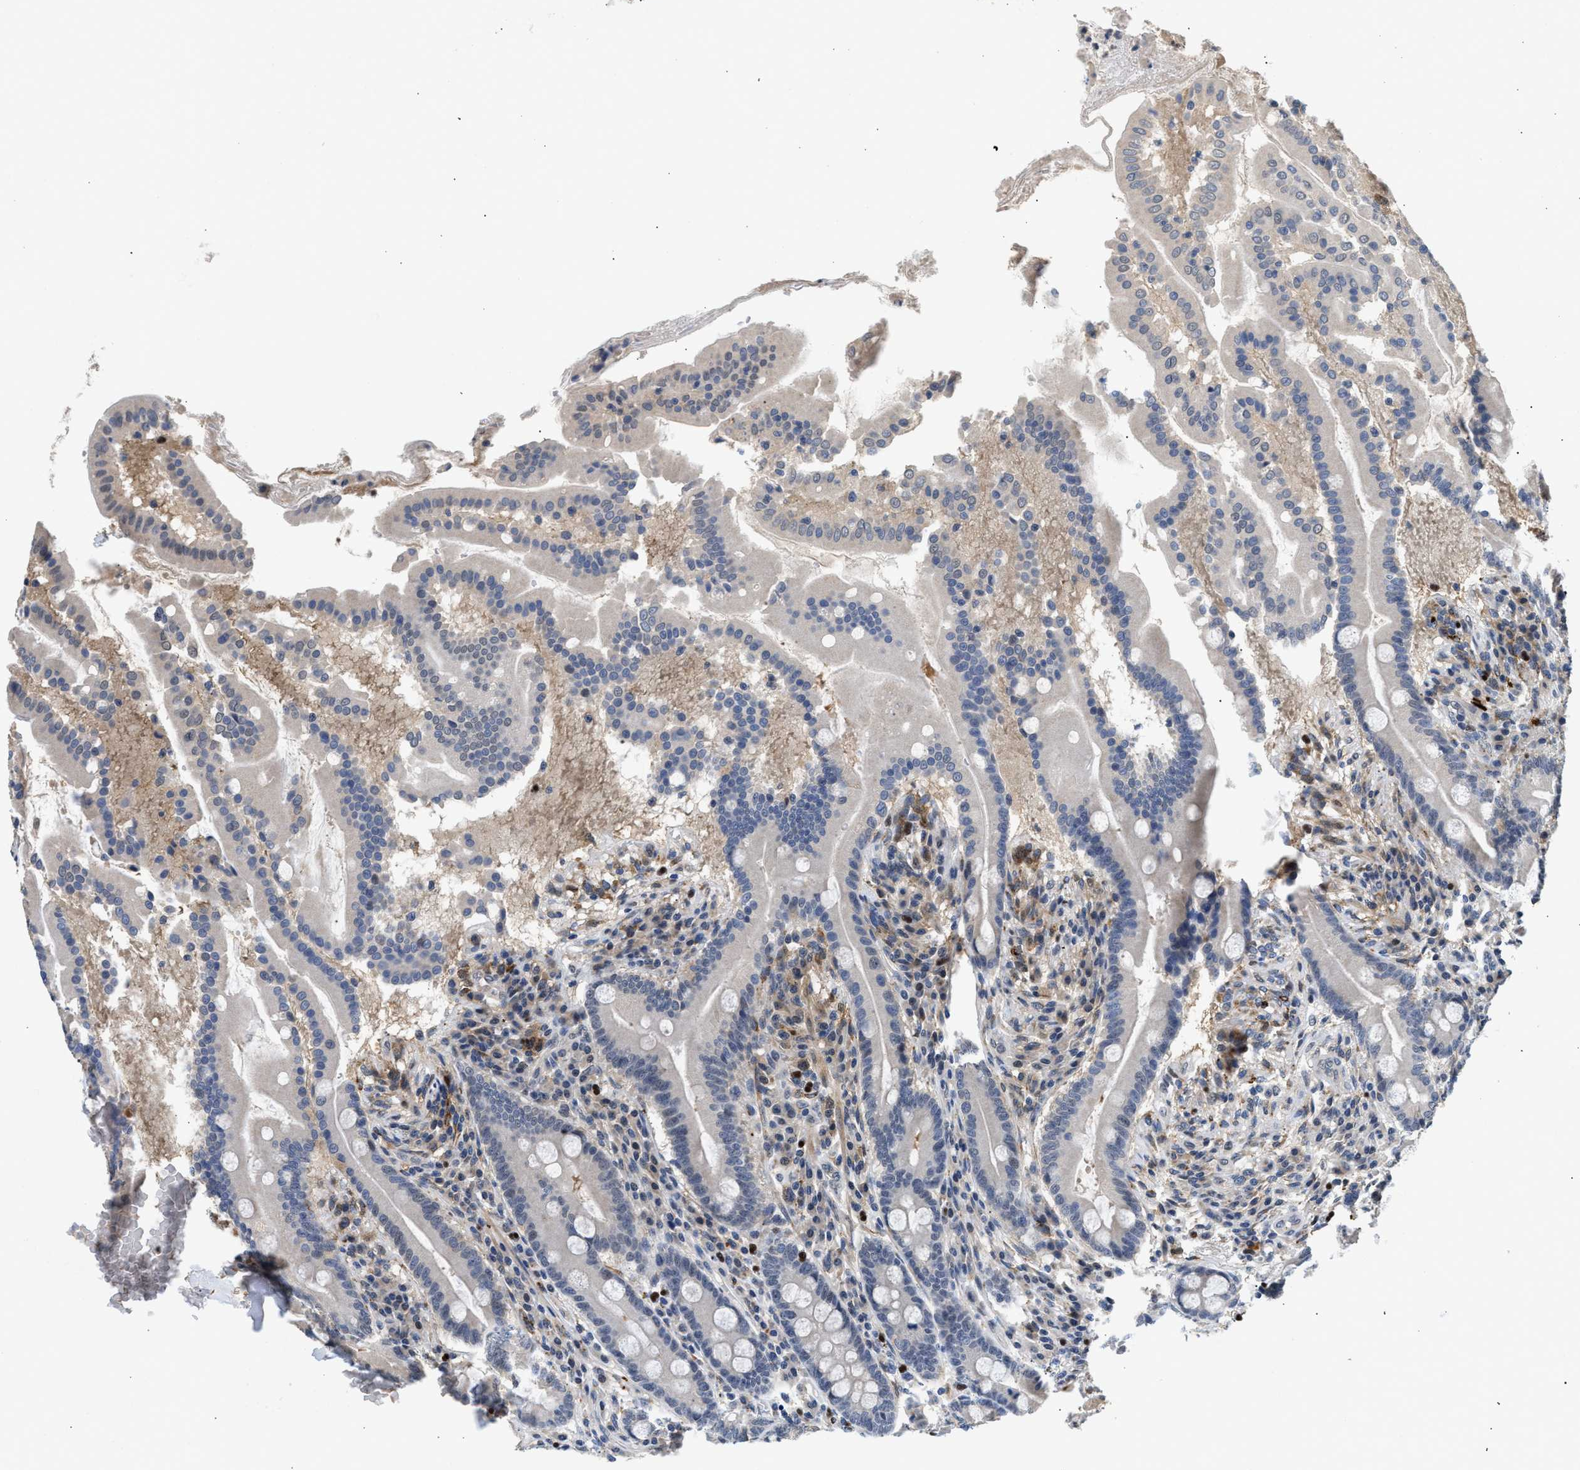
{"staining": {"intensity": "weak", "quantity": "<25%", "location": "cytoplasmic/membranous"}, "tissue": "duodenum", "cell_type": "Glandular cells", "image_type": "normal", "snomed": [{"axis": "morphology", "description": "Normal tissue, NOS"}, {"axis": "topography", "description": "Duodenum"}], "caption": "The histopathology image displays no staining of glandular cells in benign duodenum. (Stains: DAB (3,3'-diaminobenzidine) immunohistochemistry with hematoxylin counter stain, Microscopy: brightfield microscopy at high magnification).", "gene": "PPM1L", "patient": {"sex": "male", "age": 50}}